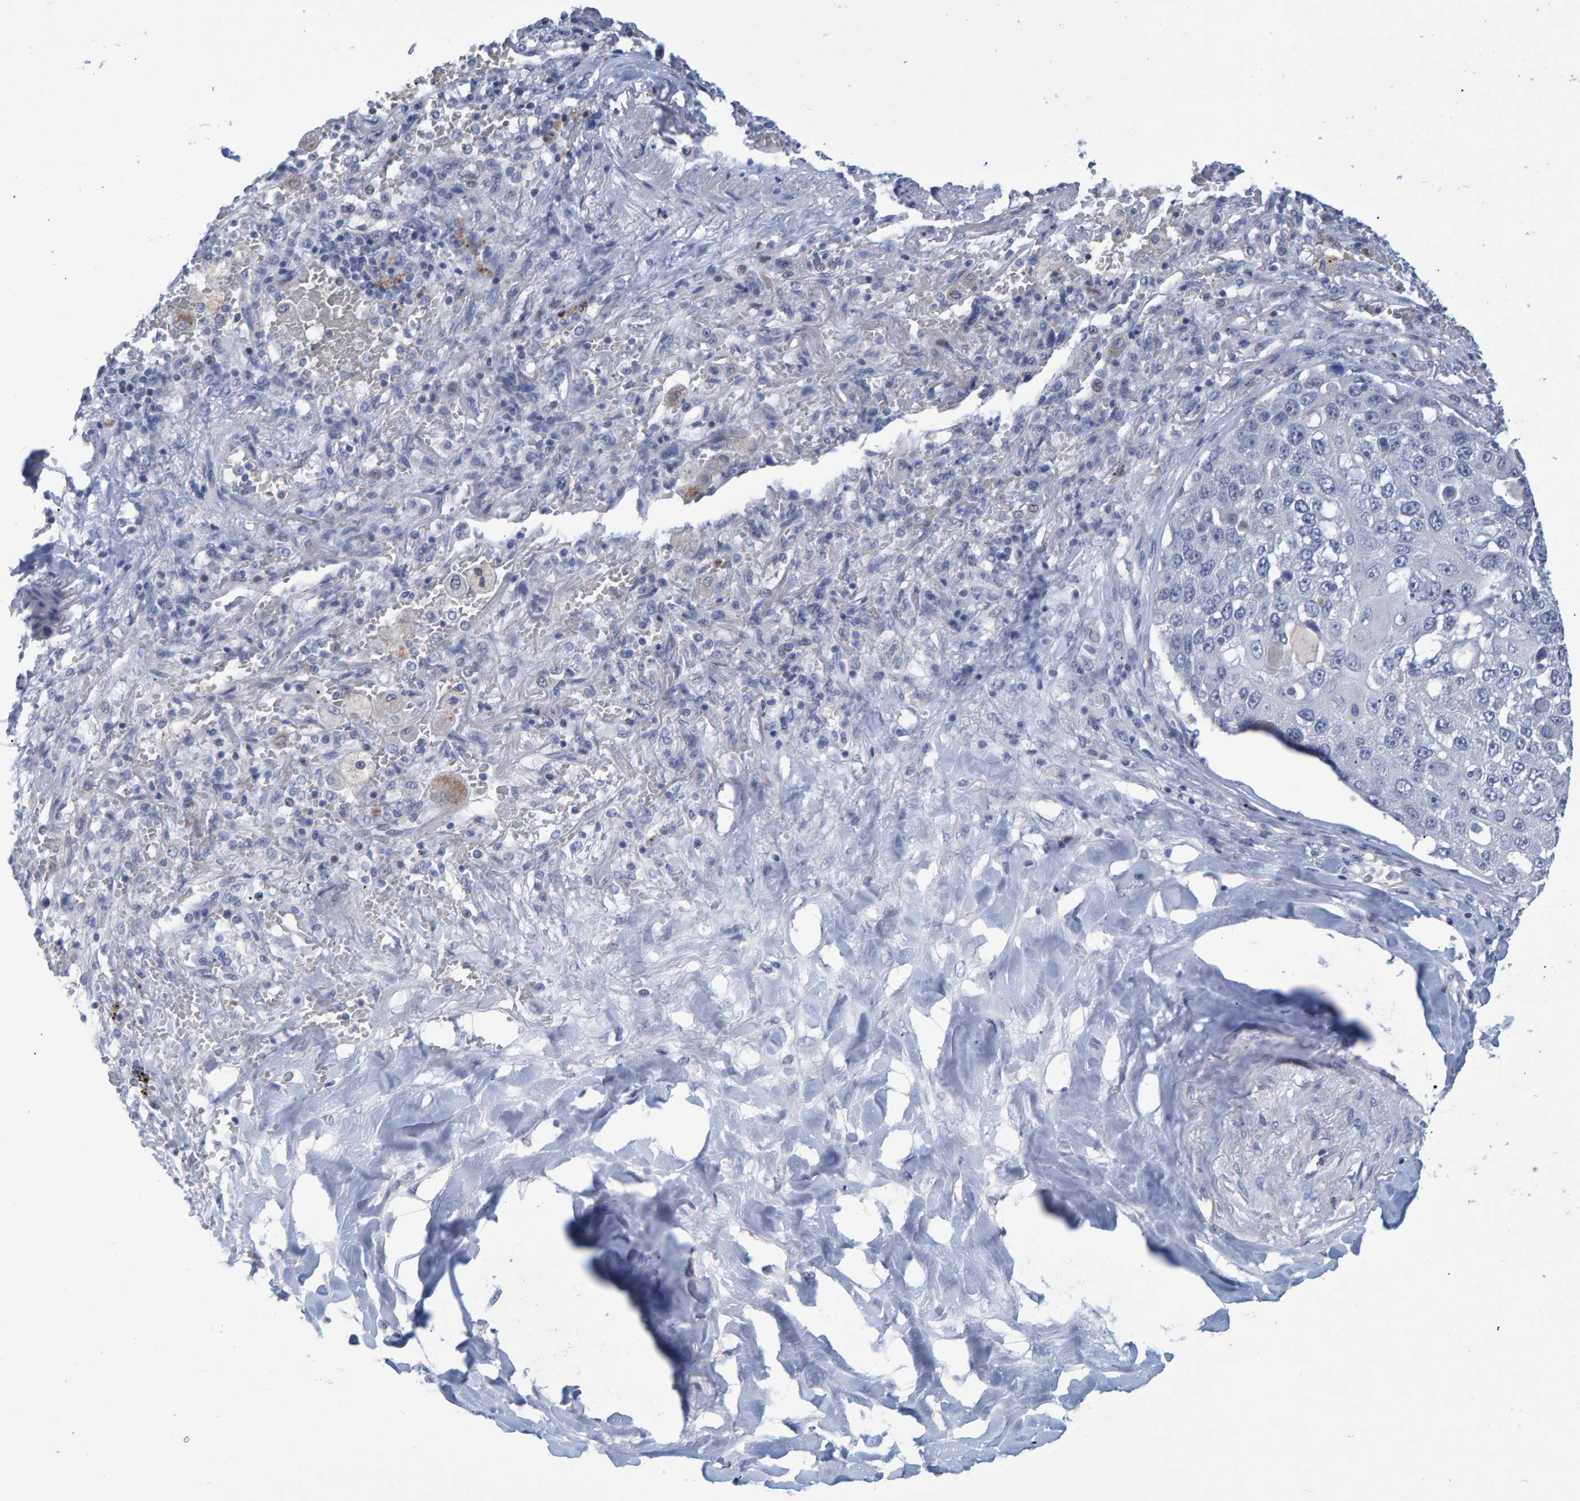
{"staining": {"intensity": "negative", "quantity": "none", "location": "none"}, "tissue": "lung cancer", "cell_type": "Tumor cells", "image_type": "cancer", "snomed": [{"axis": "morphology", "description": "Squamous cell carcinoma, NOS"}, {"axis": "topography", "description": "Lung"}], "caption": "Human lung cancer stained for a protein using immunohistochemistry displays no positivity in tumor cells.", "gene": "PROCA1", "patient": {"sex": "male", "age": 61}}